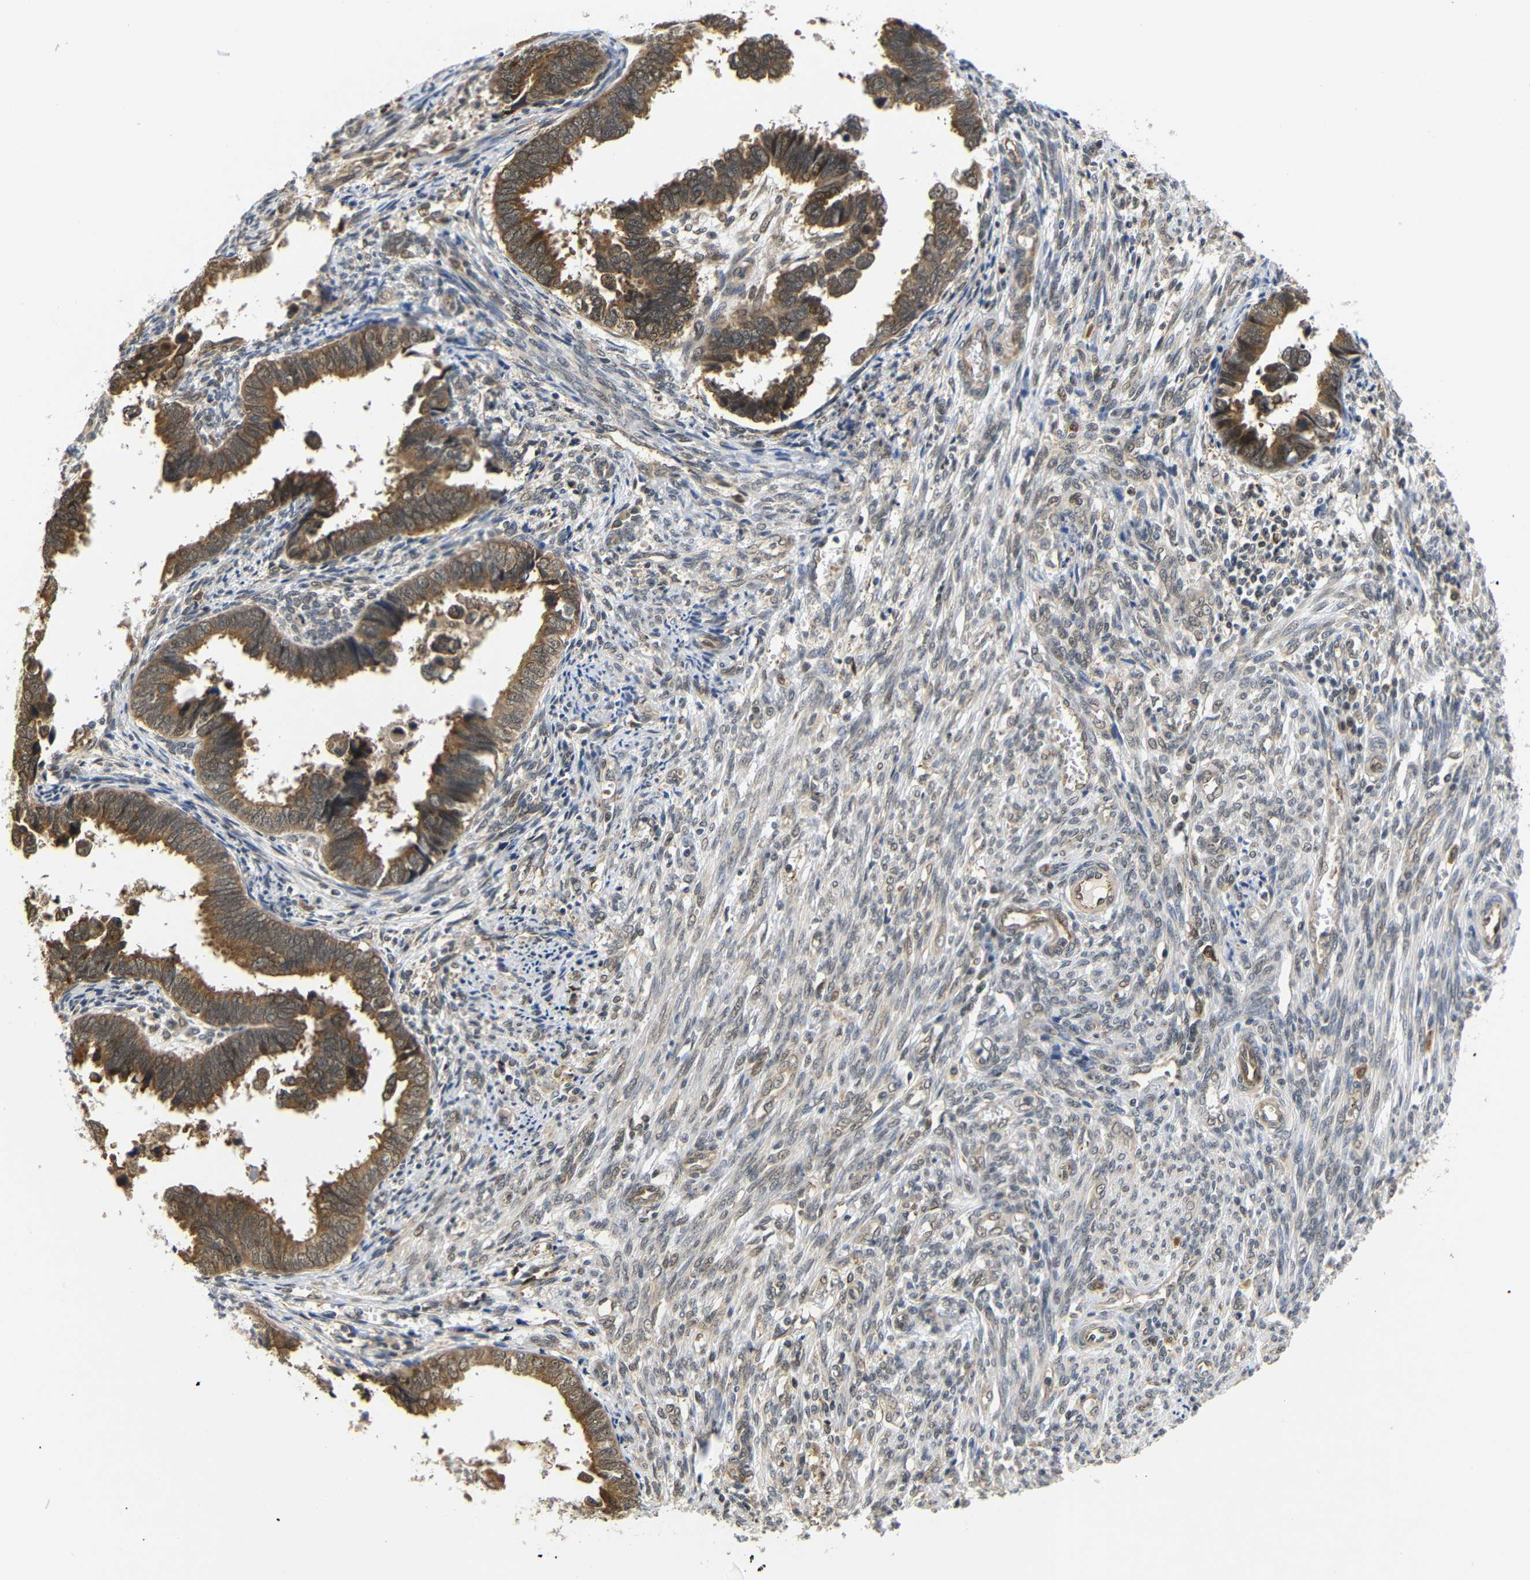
{"staining": {"intensity": "moderate", "quantity": ">75%", "location": "cytoplasmic/membranous"}, "tissue": "endometrial cancer", "cell_type": "Tumor cells", "image_type": "cancer", "snomed": [{"axis": "morphology", "description": "Adenocarcinoma, NOS"}, {"axis": "topography", "description": "Endometrium"}], "caption": "Immunohistochemistry staining of endometrial cancer (adenocarcinoma), which reveals medium levels of moderate cytoplasmic/membranous positivity in about >75% of tumor cells indicating moderate cytoplasmic/membranous protein expression. The staining was performed using DAB (3,3'-diaminobenzidine) (brown) for protein detection and nuclei were counterstained in hematoxylin (blue).", "gene": "GJA5", "patient": {"sex": "female", "age": 75}}